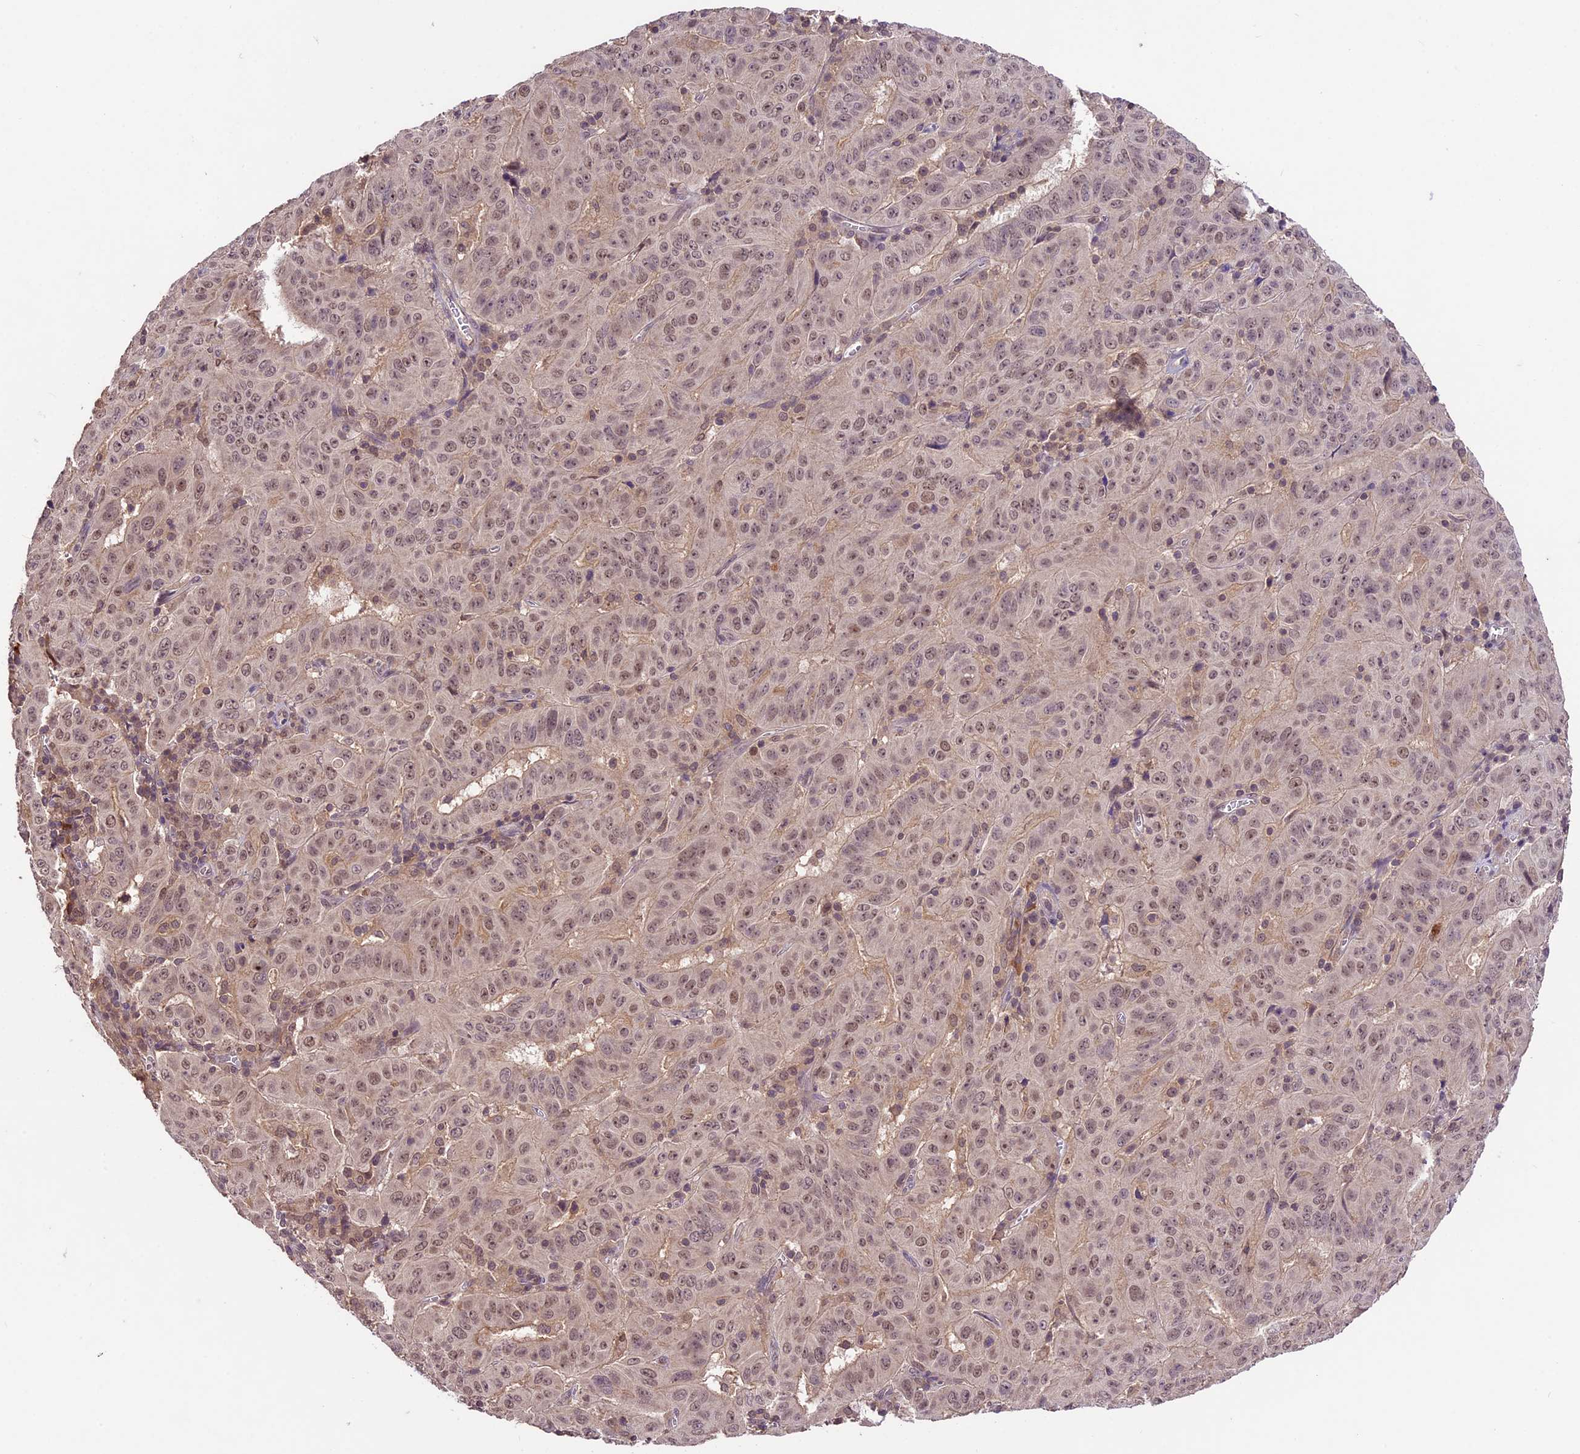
{"staining": {"intensity": "moderate", "quantity": ">75%", "location": "nuclear"}, "tissue": "pancreatic cancer", "cell_type": "Tumor cells", "image_type": "cancer", "snomed": [{"axis": "morphology", "description": "Adenocarcinoma, NOS"}, {"axis": "topography", "description": "Pancreas"}], "caption": "This histopathology image exhibits IHC staining of adenocarcinoma (pancreatic), with medium moderate nuclear positivity in about >75% of tumor cells.", "gene": "ATP10A", "patient": {"sex": "male", "age": 63}}